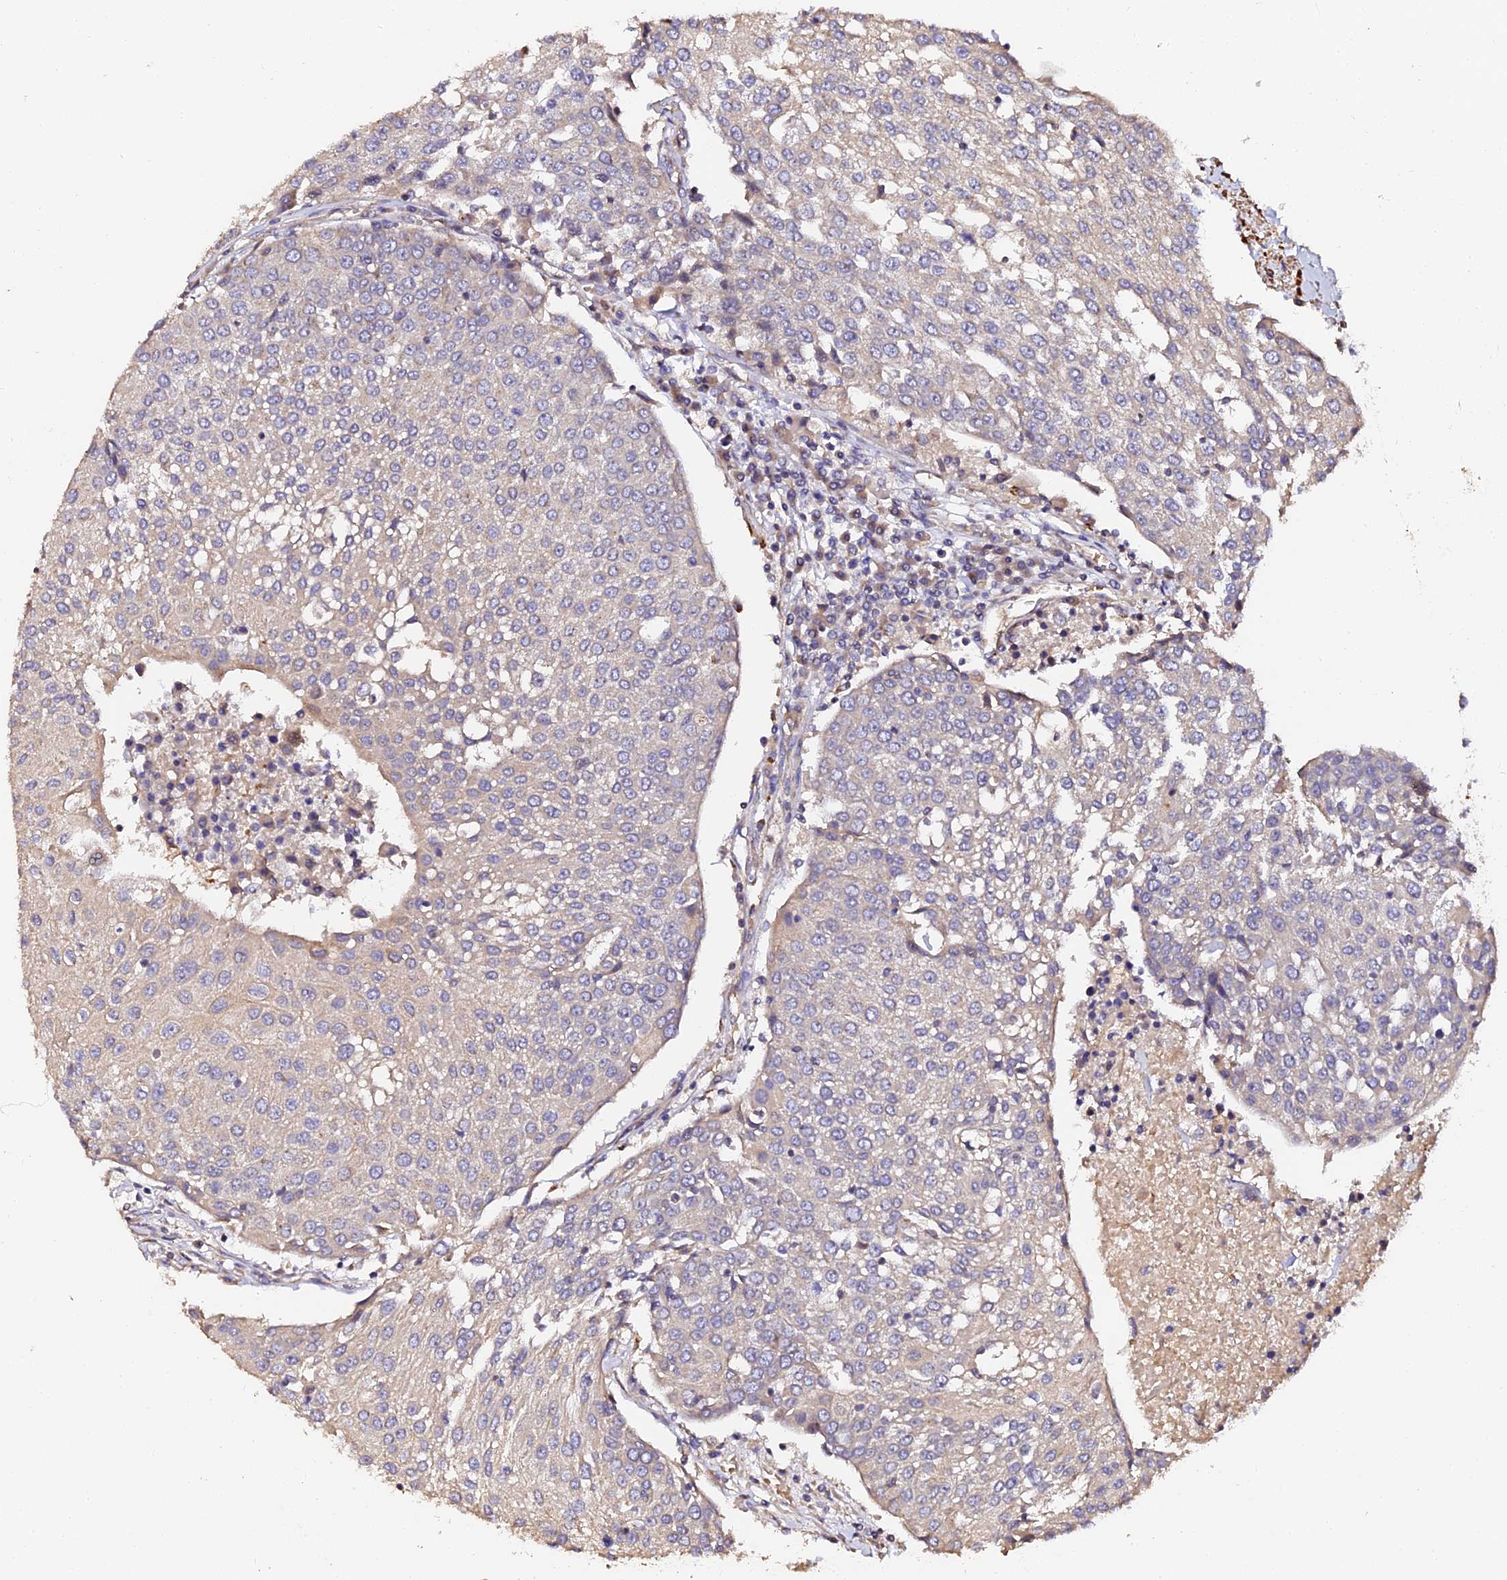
{"staining": {"intensity": "negative", "quantity": "none", "location": "none"}, "tissue": "urothelial cancer", "cell_type": "Tumor cells", "image_type": "cancer", "snomed": [{"axis": "morphology", "description": "Urothelial carcinoma, High grade"}, {"axis": "topography", "description": "Urinary bladder"}], "caption": "High-grade urothelial carcinoma stained for a protein using immunohistochemistry (IHC) displays no positivity tumor cells.", "gene": "TDO2", "patient": {"sex": "female", "age": 85}}